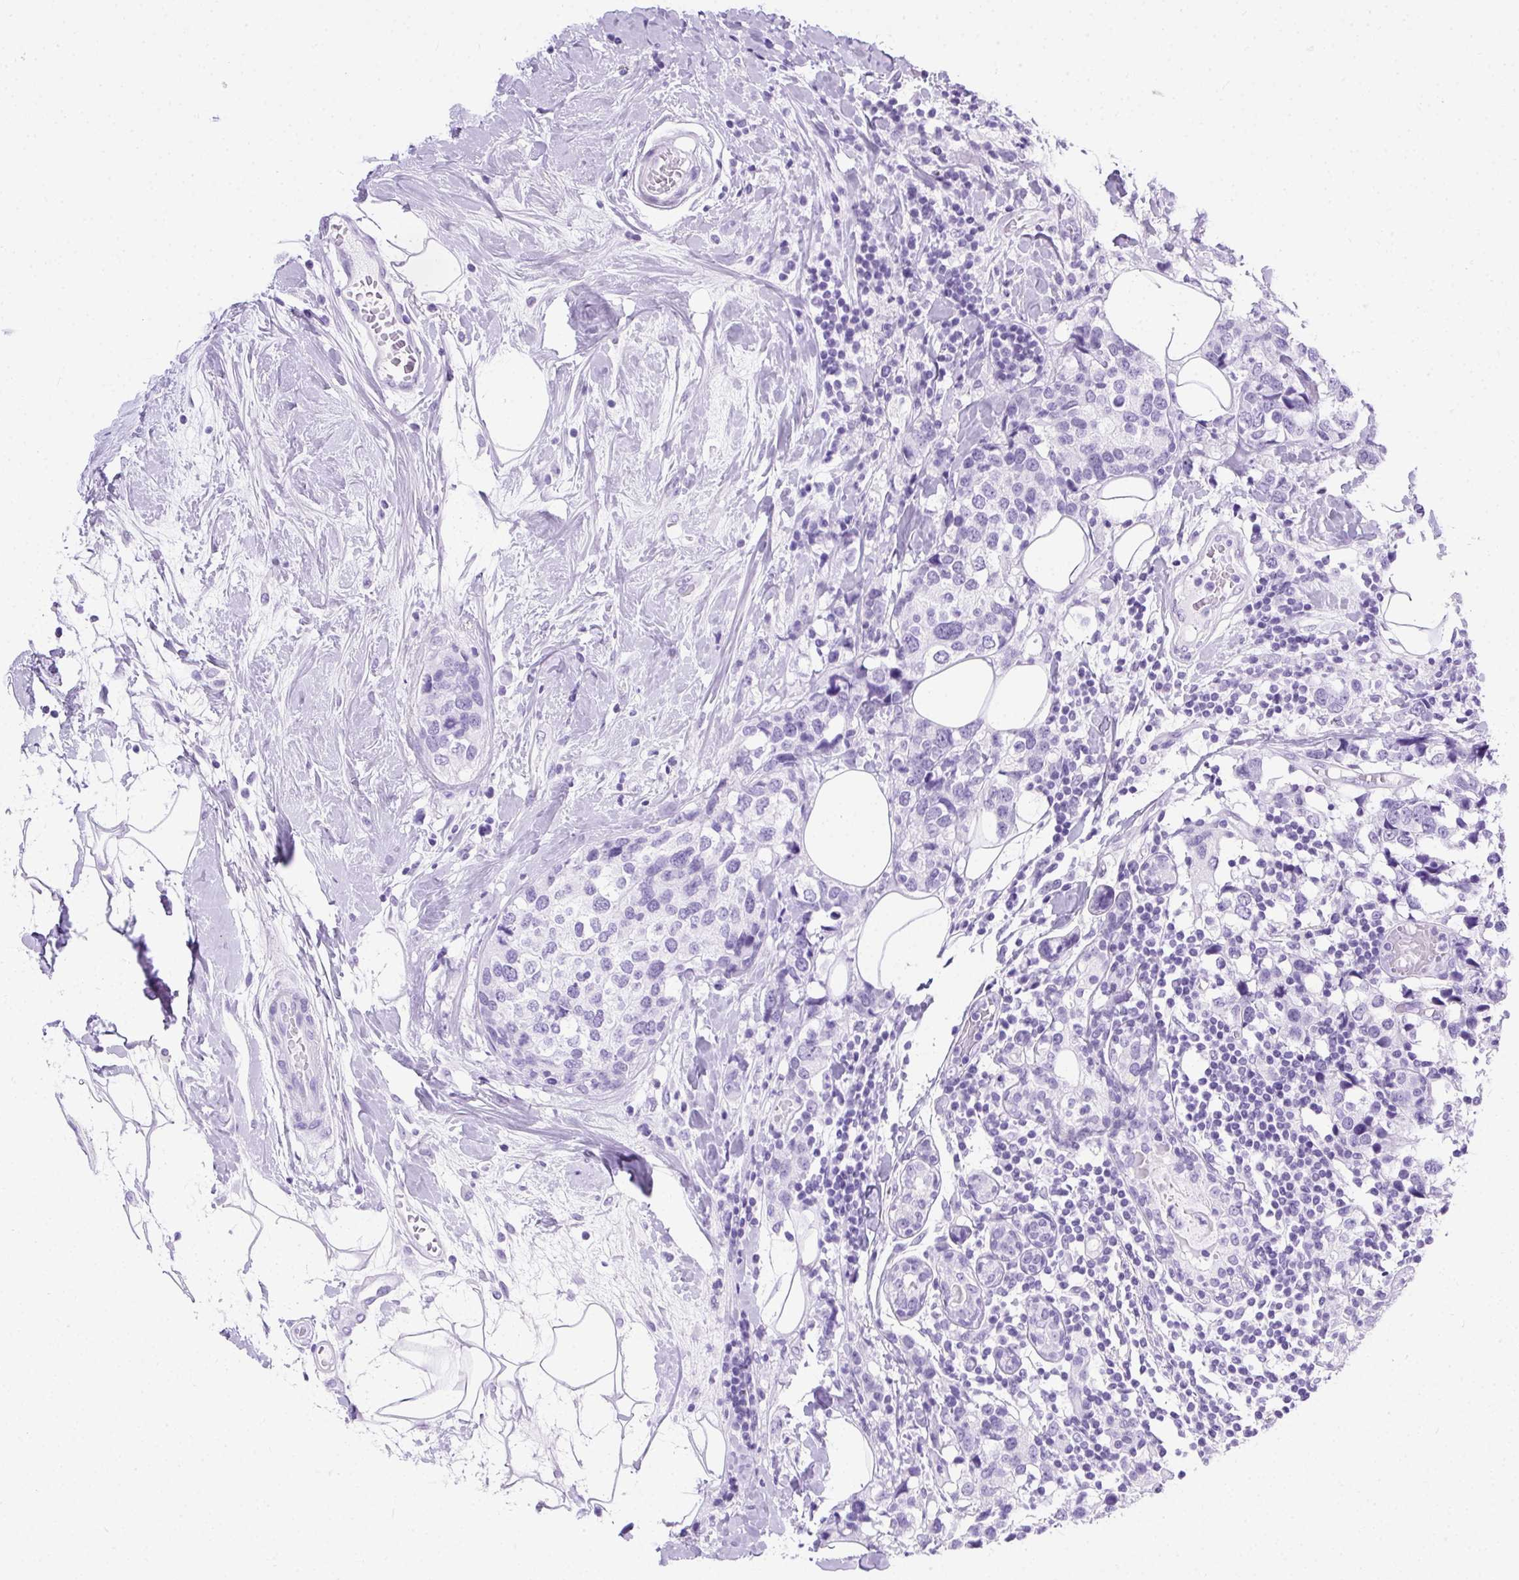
{"staining": {"intensity": "negative", "quantity": "none", "location": "none"}, "tissue": "breast cancer", "cell_type": "Tumor cells", "image_type": "cancer", "snomed": [{"axis": "morphology", "description": "Lobular carcinoma"}, {"axis": "topography", "description": "Breast"}], "caption": "Immunohistochemistry of human breast cancer (lobular carcinoma) exhibits no expression in tumor cells. The staining was performed using DAB (3,3'-diaminobenzidine) to visualize the protein expression in brown, while the nuclei were stained in blue with hematoxylin (Magnification: 20x).", "gene": "PVALB", "patient": {"sex": "female", "age": 59}}